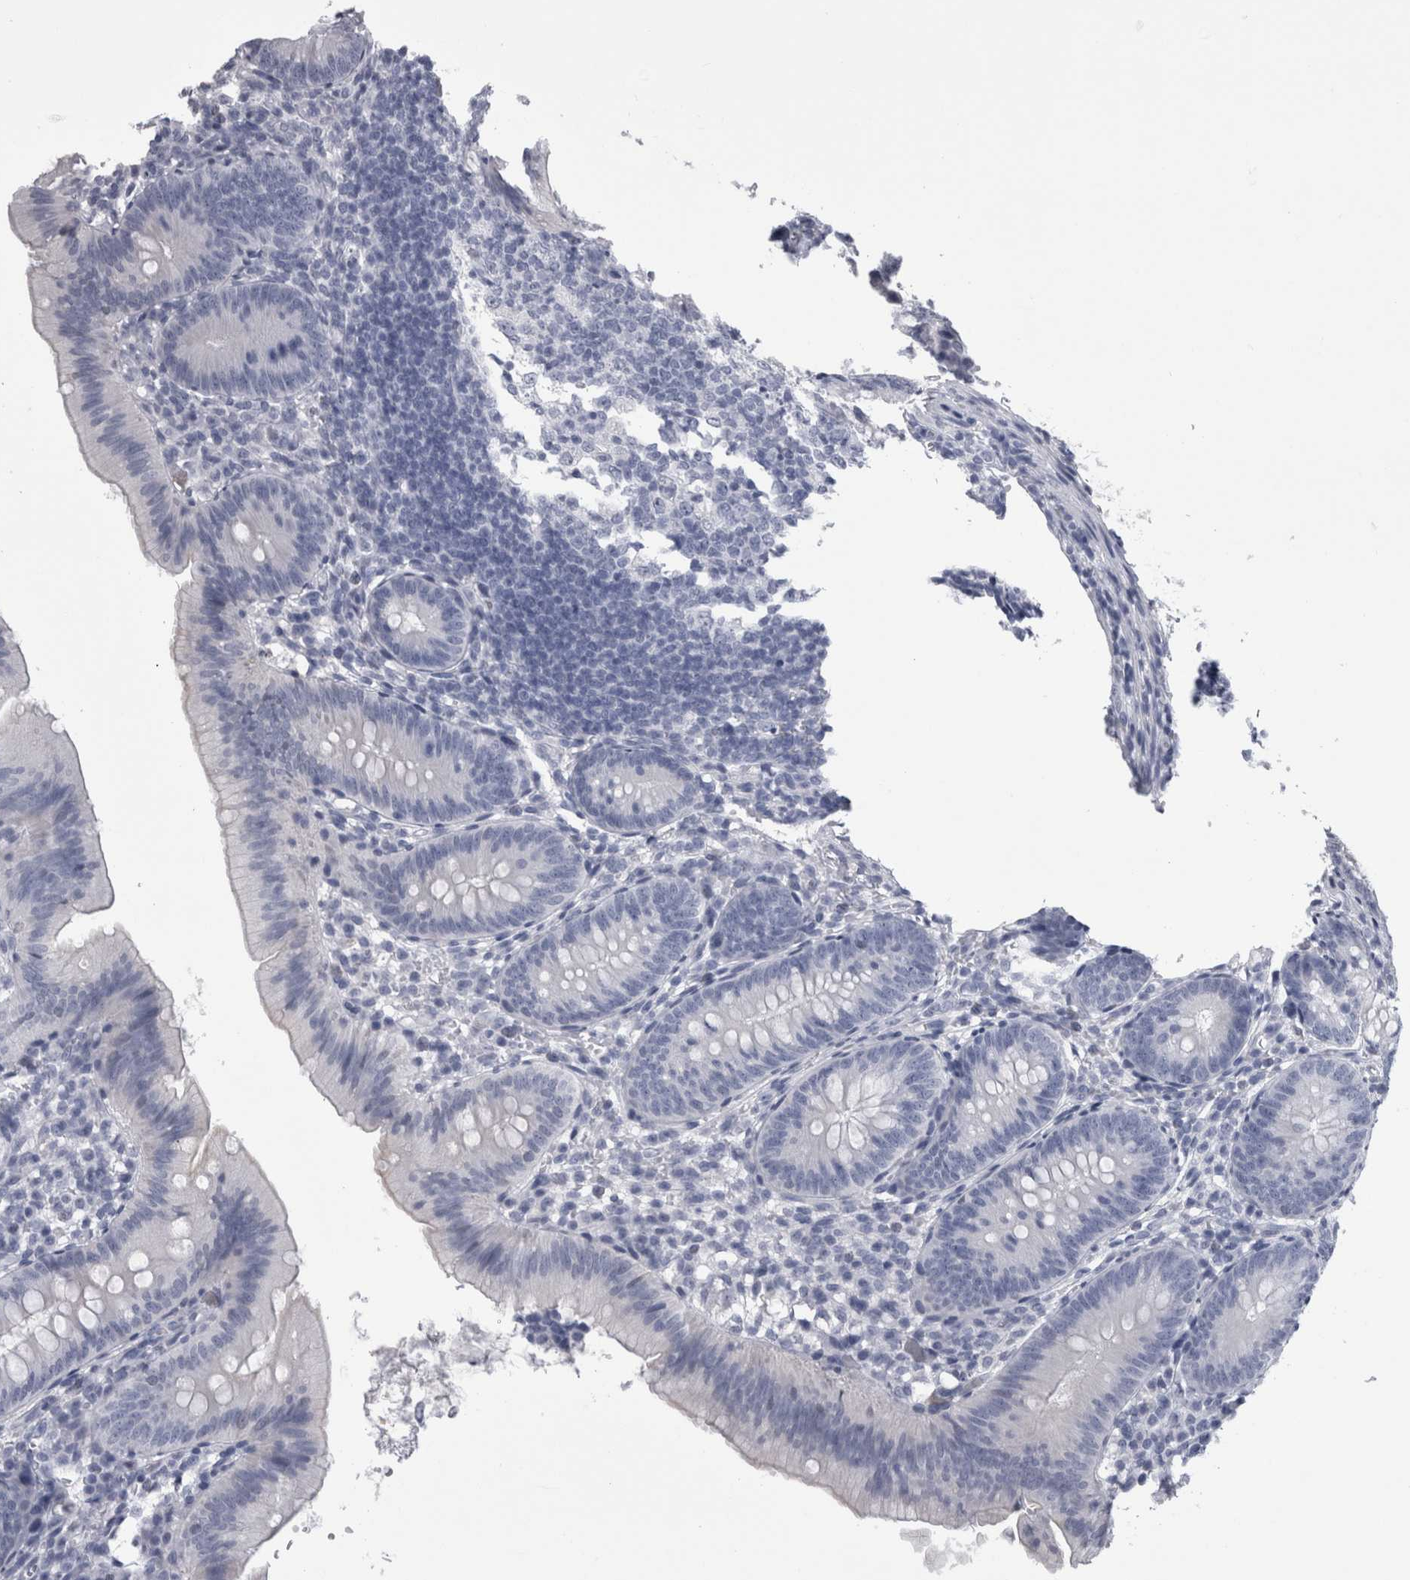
{"staining": {"intensity": "negative", "quantity": "none", "location": "none"}, "tissue": "appendix", "cell_type": "Lymphoid tissue", "image_type": "normal", "snomed": [{"axis": "morphology", "description": "Normal tissue, NOS"}, {"axis": "topography", "description": "Appendix"}], "caption": "Immunohistochemistry (IHC) of benign appendix reveals no positivity in lymphoid tissue. (Stains: DAB immunohistochemistry with hematoxylin counter stain, Microscopy: brightfield microscopy at high magnification).", "gene": "ALDH8A1", "patient": {"sex": "male", "age": 1}}